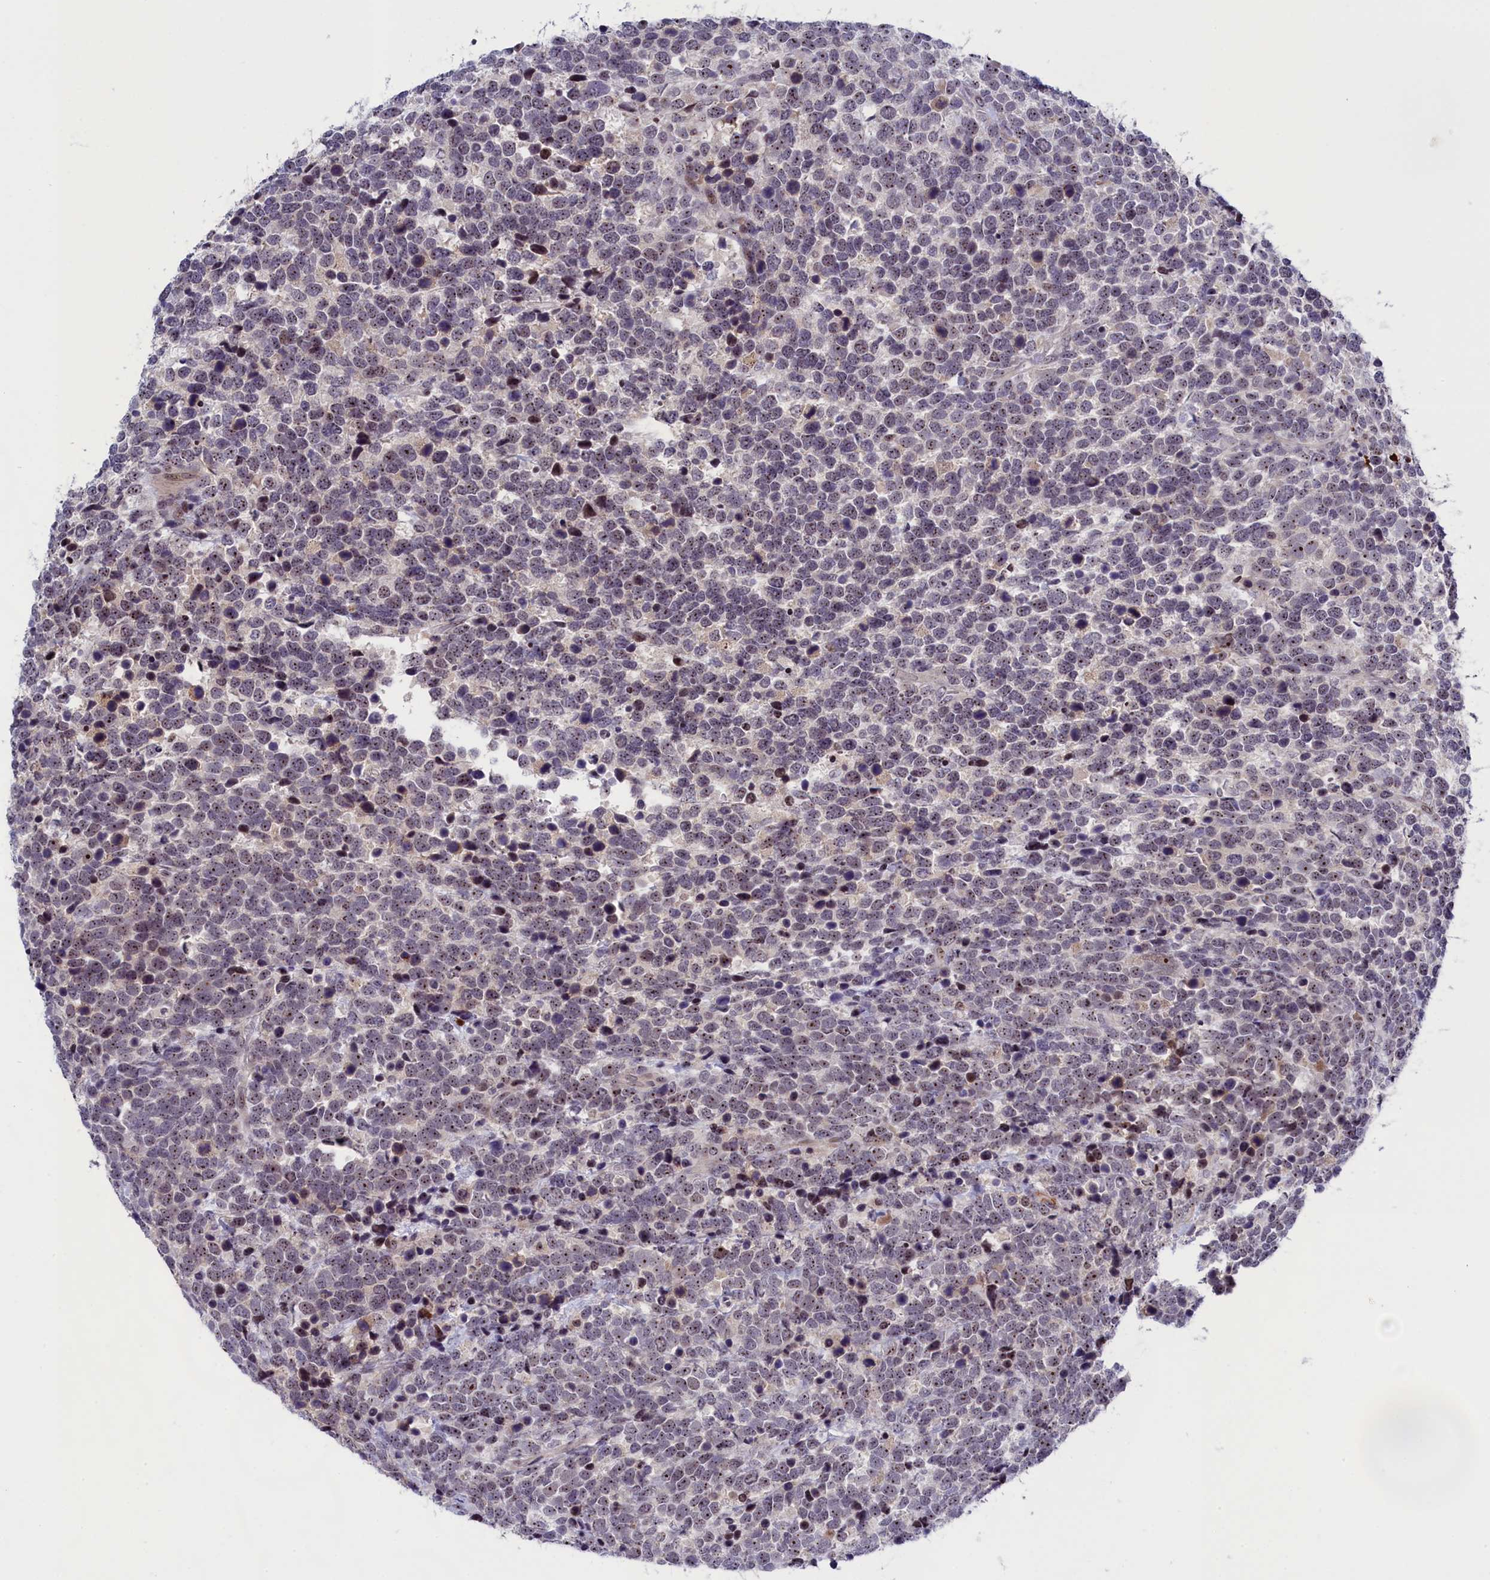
{"staining": {"intensity": "weak", "quantity": "25%-75%", "location": "nuclear"}, "tissue": "urothelial cancer", "cell_type": "Tumor cells", "image_type": "cancer", "snomed": [{"axis": "morphology", "description": "Urothelial carcinoma, High grade"}, {"axis": "topography", "description": "Urinary bladder"}], "caption": "Urothelial carcinoma (high-grade) was stained to show a protein in brown. There is low levels of weak nuclear staining in about 25%-75% of tumor cells.", "gene": "PPAN", "patient": {"sex": "female", "age": 82}}